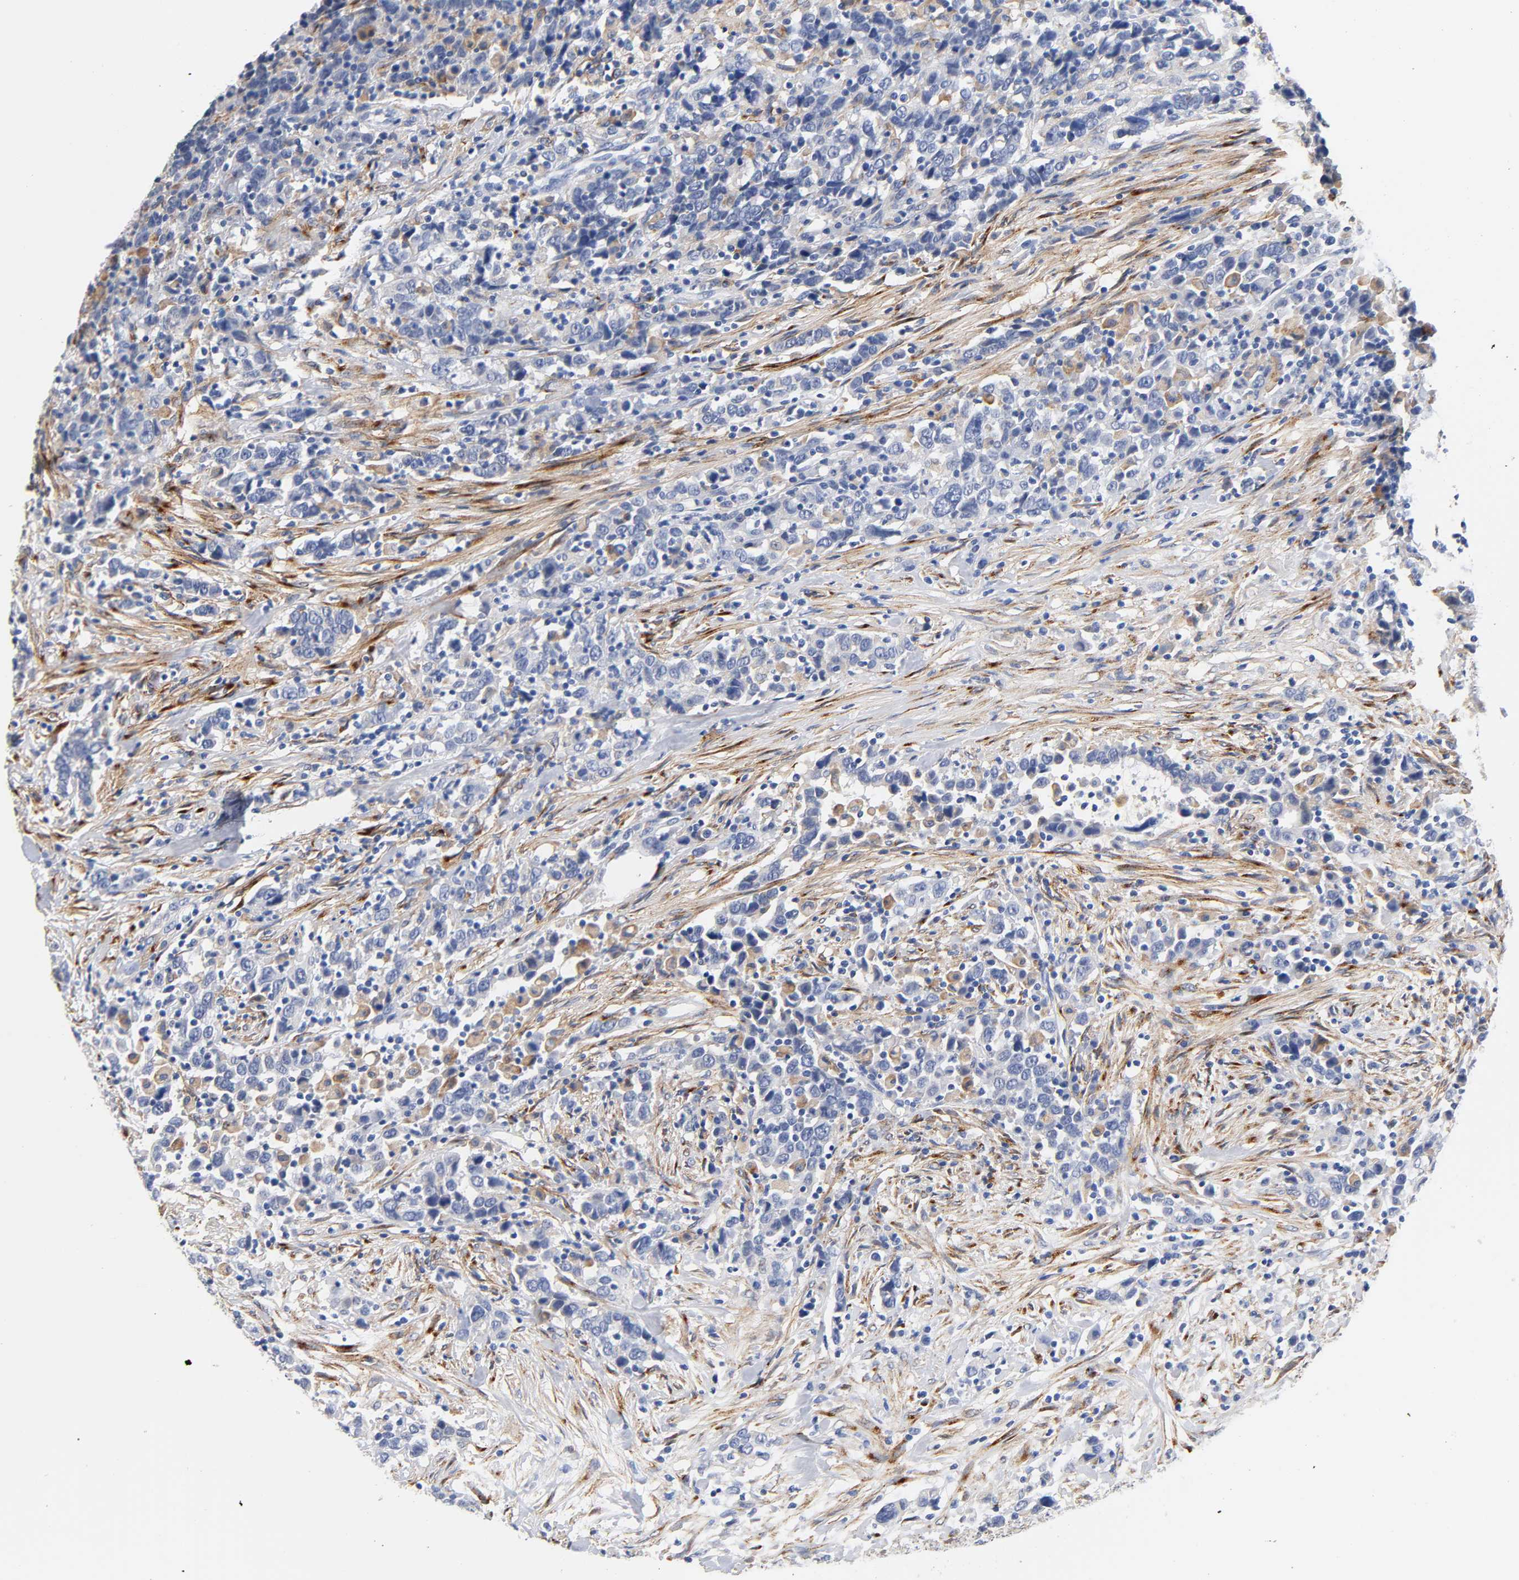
{"staining": {"intensity": "negative", "quantity": "none", "location": "none"}, "tissue": "urothelial cancer", "cell_type": "Tumor cells", "image_type": "cancer", "snomed": [{"axis": "morphology", "description": "Urothelial carcinoma, High grade"}, {"axis": "topography", "description": "Urinary bladder"}], "caption": "The micrograph reveals no significant expression in tumor cells of urothelial carcinoma (high-grade).", "gene": "LRP1", "patient": {"sex": "male", "age": 61}}